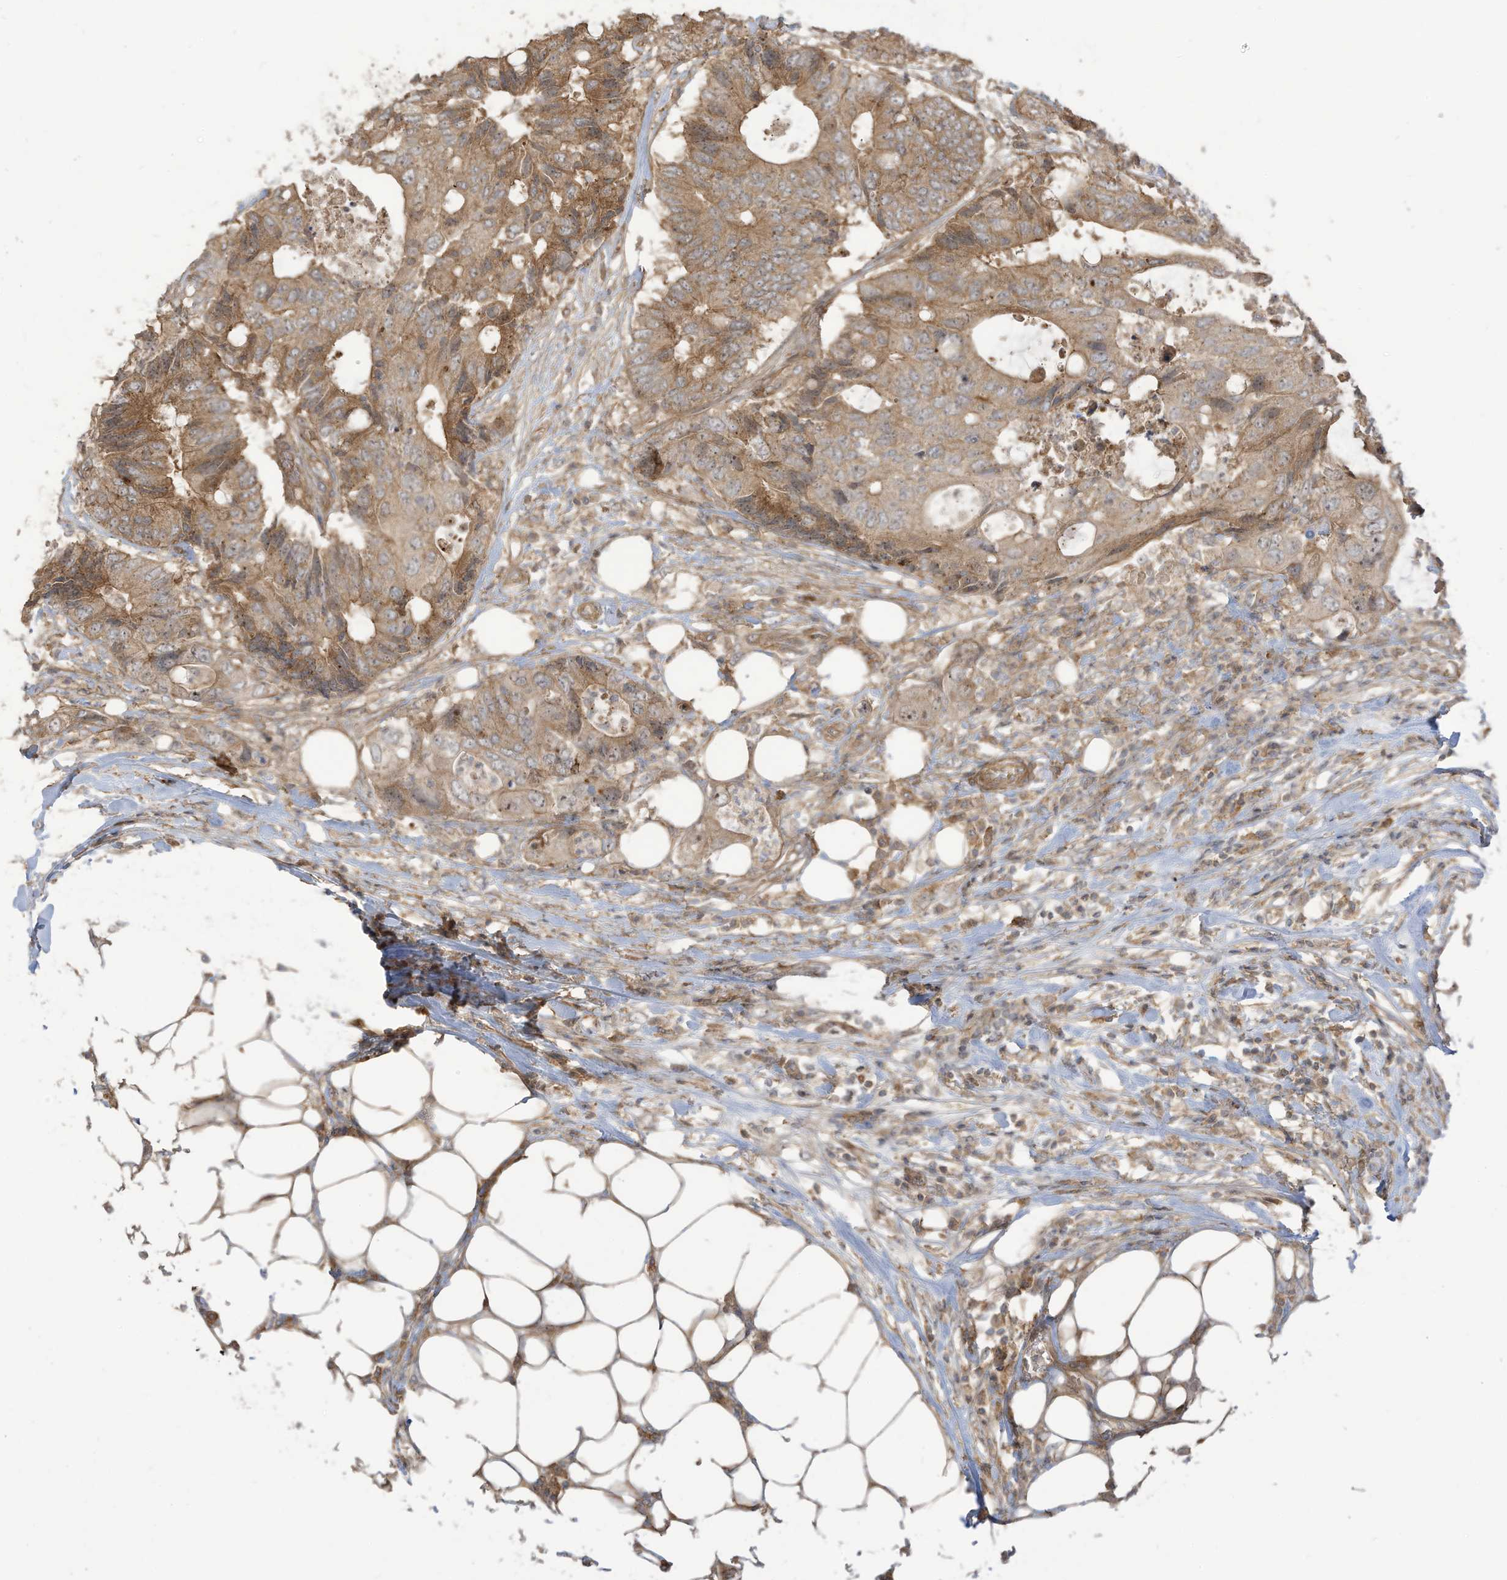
{"staining": {"intensity": "moderate", "quantity": ">75%", "location": "cytoplasmic/membranous"}, "tissue": "colorectal cancer", "cell_type": "Tumor cells", "image_type": "cancer", "snomed": [{"axis": "morphology", "description": "Adenocarcinoma, NOS"}, {"axis": "topography", "description": "Colon"}], "caption": "IHC image of neoplastic tissue: human colorectal adenocarcinoma stained using IHC displays medium levels of moderate protein expression localized specifically in the cytoplasmic/membranous of tumor cells, appearing as a cytoplasmic/membranous brown color.", "gene": "ENTR1", "patient": {"sex": "male", "age": 71}}